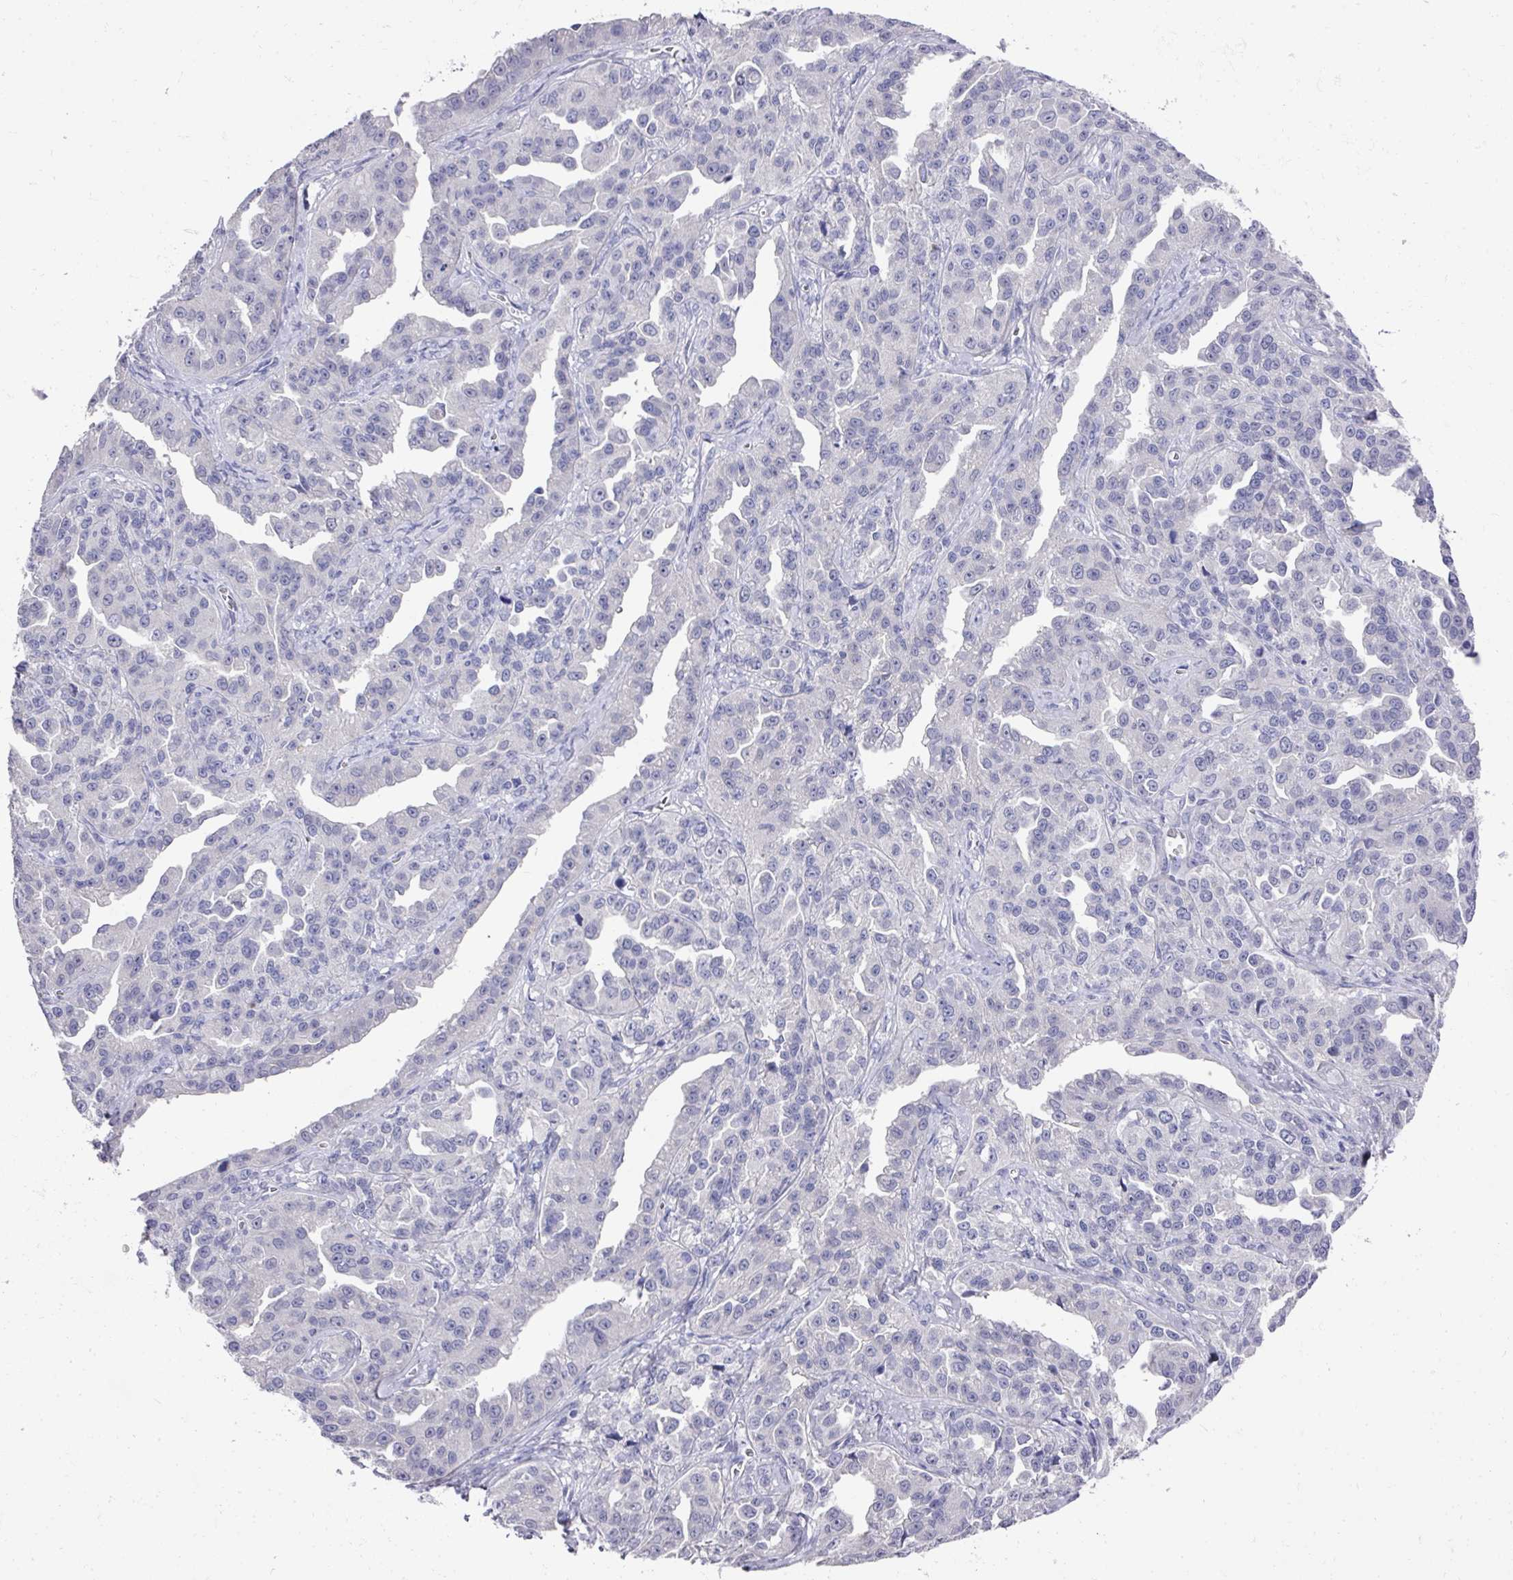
{"staining": {"intensity": "negative", "quantity": "none", "location": "none"}, "tissue": "ovarian cancer", "cell_type": "Tumor cells", "image_type": "cancer", "snomed": [{"axis": "morphology", "description": "Cystadenocarcinoma, serous, NOS"}, {"axis": "topography", "description": "Ovary"}], "caption": "Ovarian serous cystadenocarcinoma stained for a protein using immunohistochemistry demonstrates no expression tumor cells.", "gene": "DAZL", "patient": {"sex": "female", "age": 75}}